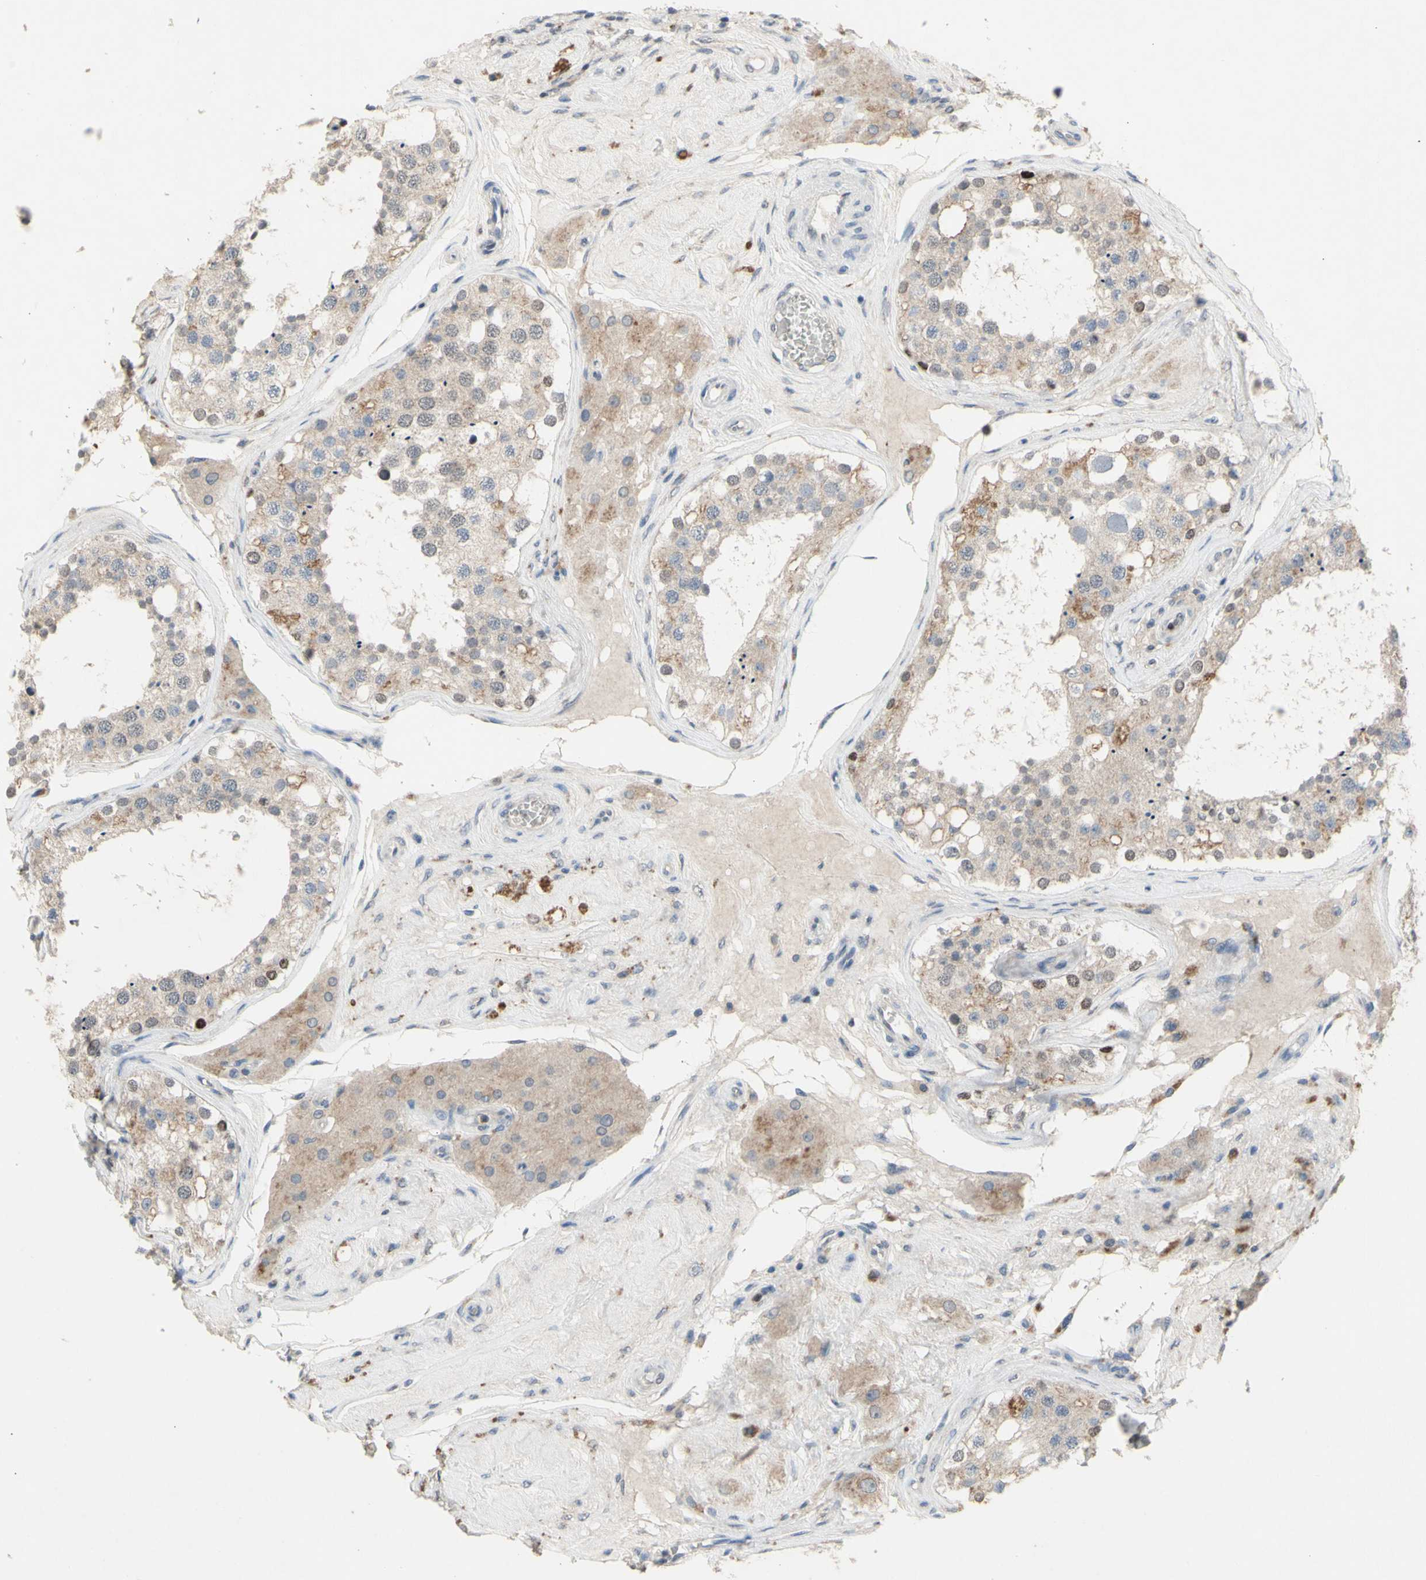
{"staining": {"intensity": "moderate", "quantity": "<25%", "location": "cytoplasmic/membranous,nuclear"}, "tissue": "testis", "cell_type": "Cells in seminiferous ducts", "image_type": "normal", "snomed": [{"axis": "morphology", "description": "Normal tissue, NOS"}, {"axis": "topography", "description": "Testis"}], "caption": "This histopathology image shows immunohistochemistry staining of normal testis, with low moderate cytoplasmic/membranous,nuclear staining in approximately <25% of cells in seminiferous ducts.", "gene": "NLRP1", "patient": {"sex": "male", "age": 68}}